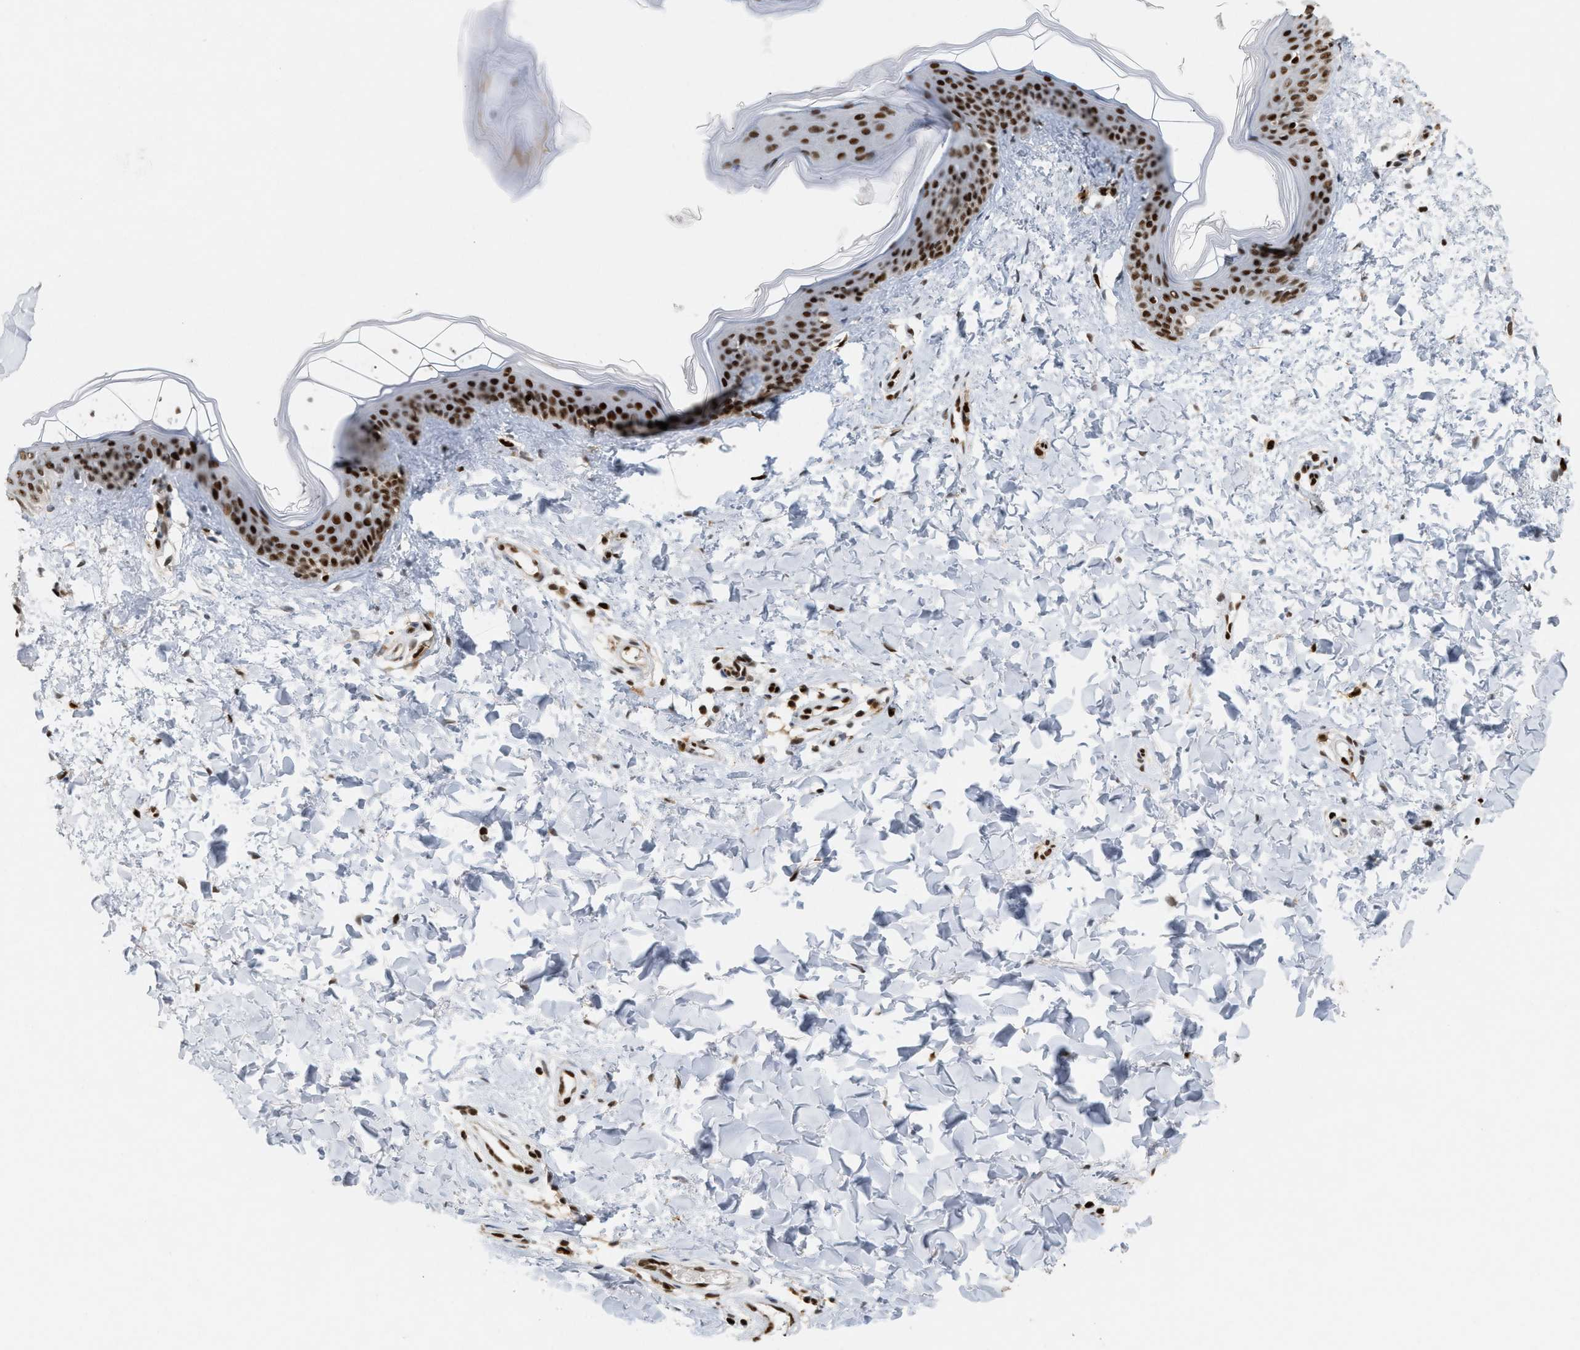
{"staining": {"intensity": "strong", "quantity": ">75%", "location": "nuclear"}, "tissue": "skin", "cell_type": "Fibroblasts", "image_type": "normal", "snomed": [{"axis": "morphology", "description": "Normal tissue, NOS"}, {"axis": "topography", "description": "Skin"}], "caption": "DAB (3,3'-diaminobenzidine) immunohistochemical staining of normal human skin demonstrates strong nuclear protein expression in approximately >75% of fibroblasts. Immunohistochemistry stains the protein of interest in brown and the nuclei are stained blue.", "gene": "C17orf49", "patient": {"sex": "female", "age": 17}}